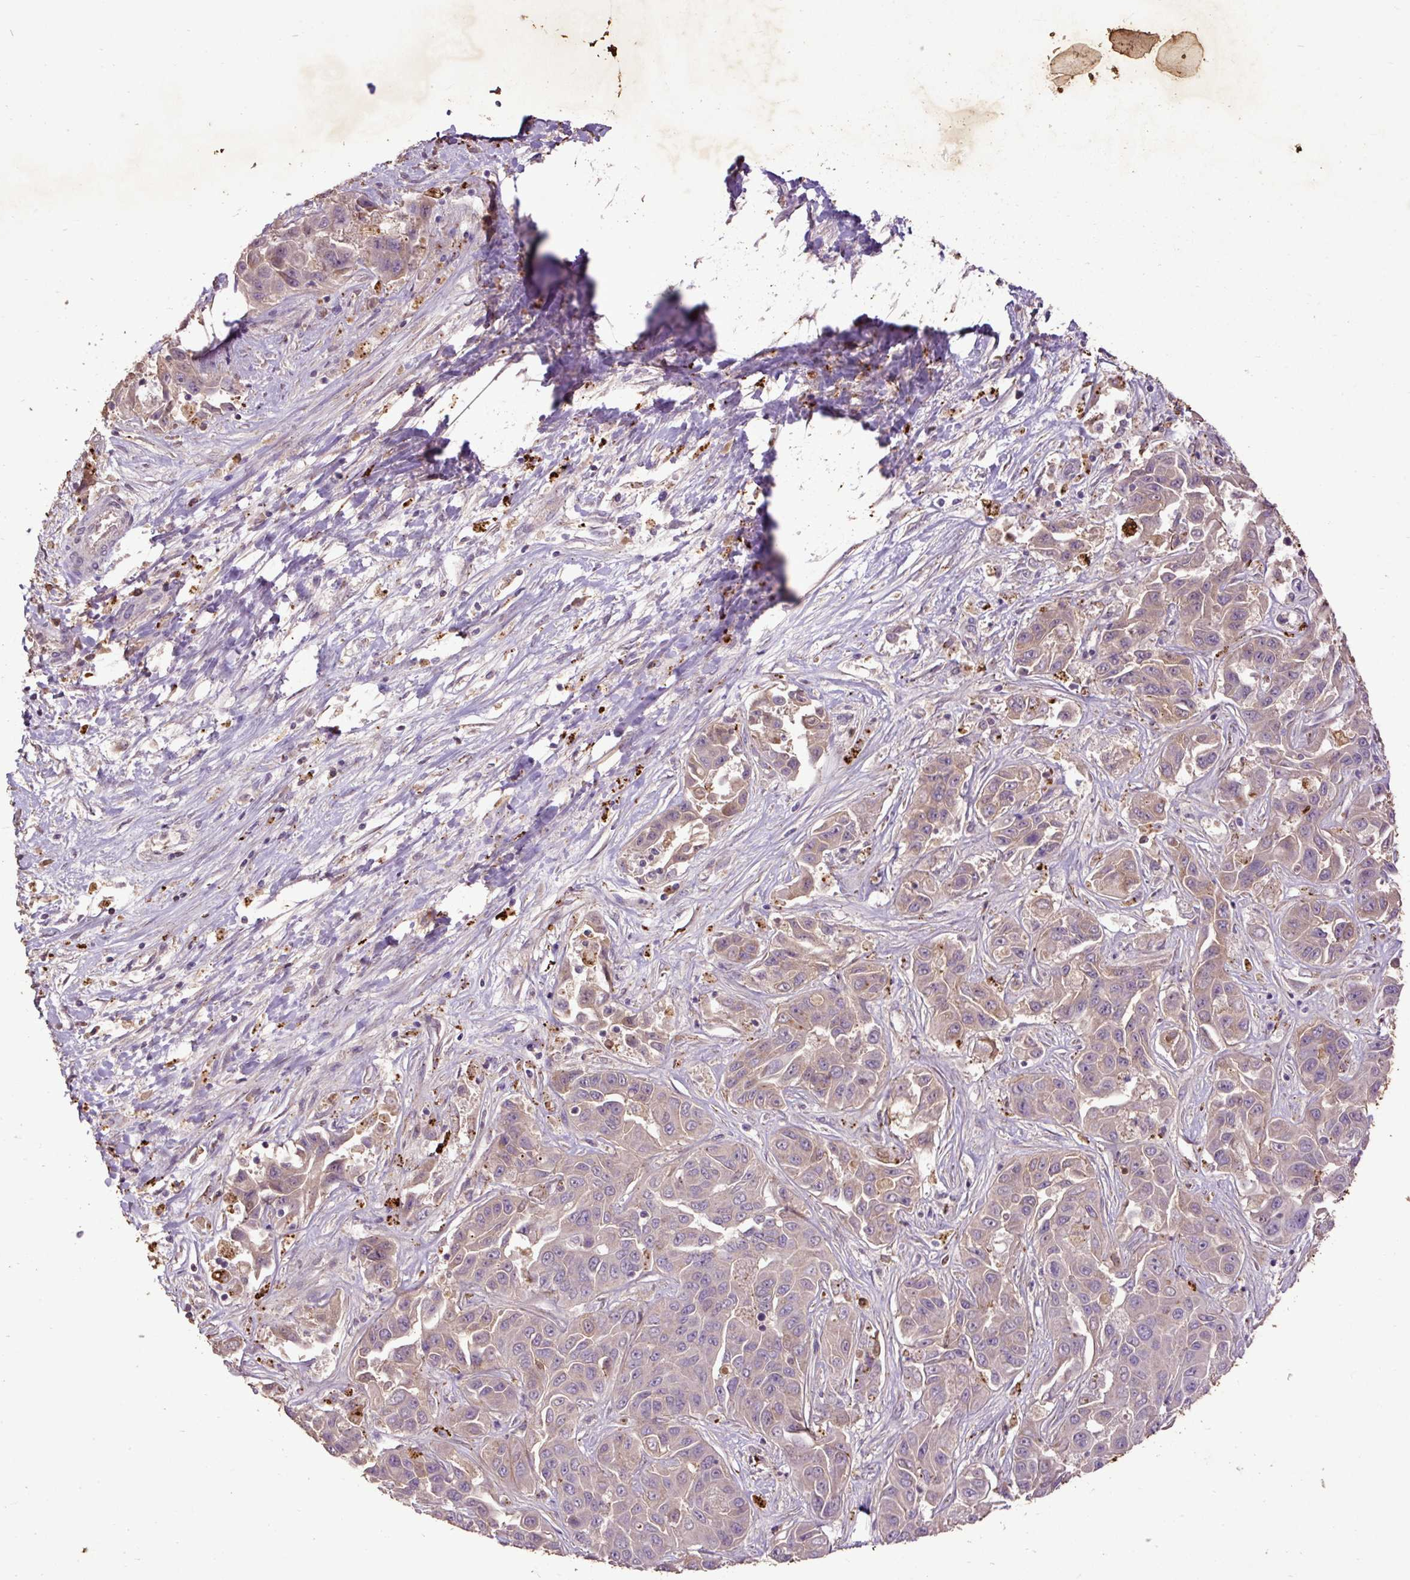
{"staining": {"intensity": "weak", "quantity": "<25%", "location": "cytoplasmic/membranous"}, "tissue": "liver cancer", "cell_type": "Tumor cells", "image_type": "cancer", "snomed": [{"axis": "morphology", "description": "Cholangiocarcinoma"}, {"axis": "topography", "description": "Liver"}], "caption": "High magnification brightfield microscopy of liver cancer (cholangiocarcinoma) stained with DAB (brown) and counterstained with hematoxylin (blue): tumor cells show no significant positivity. (Stains: DAB (3,3'-diaminobenzidine) immunohistochemistry with hematoxylin counter stain, Microscopy: brightfield microscopy at high magnification).", "gene": "LRTM2", "patient": {"sex": "female", "age": 52}}